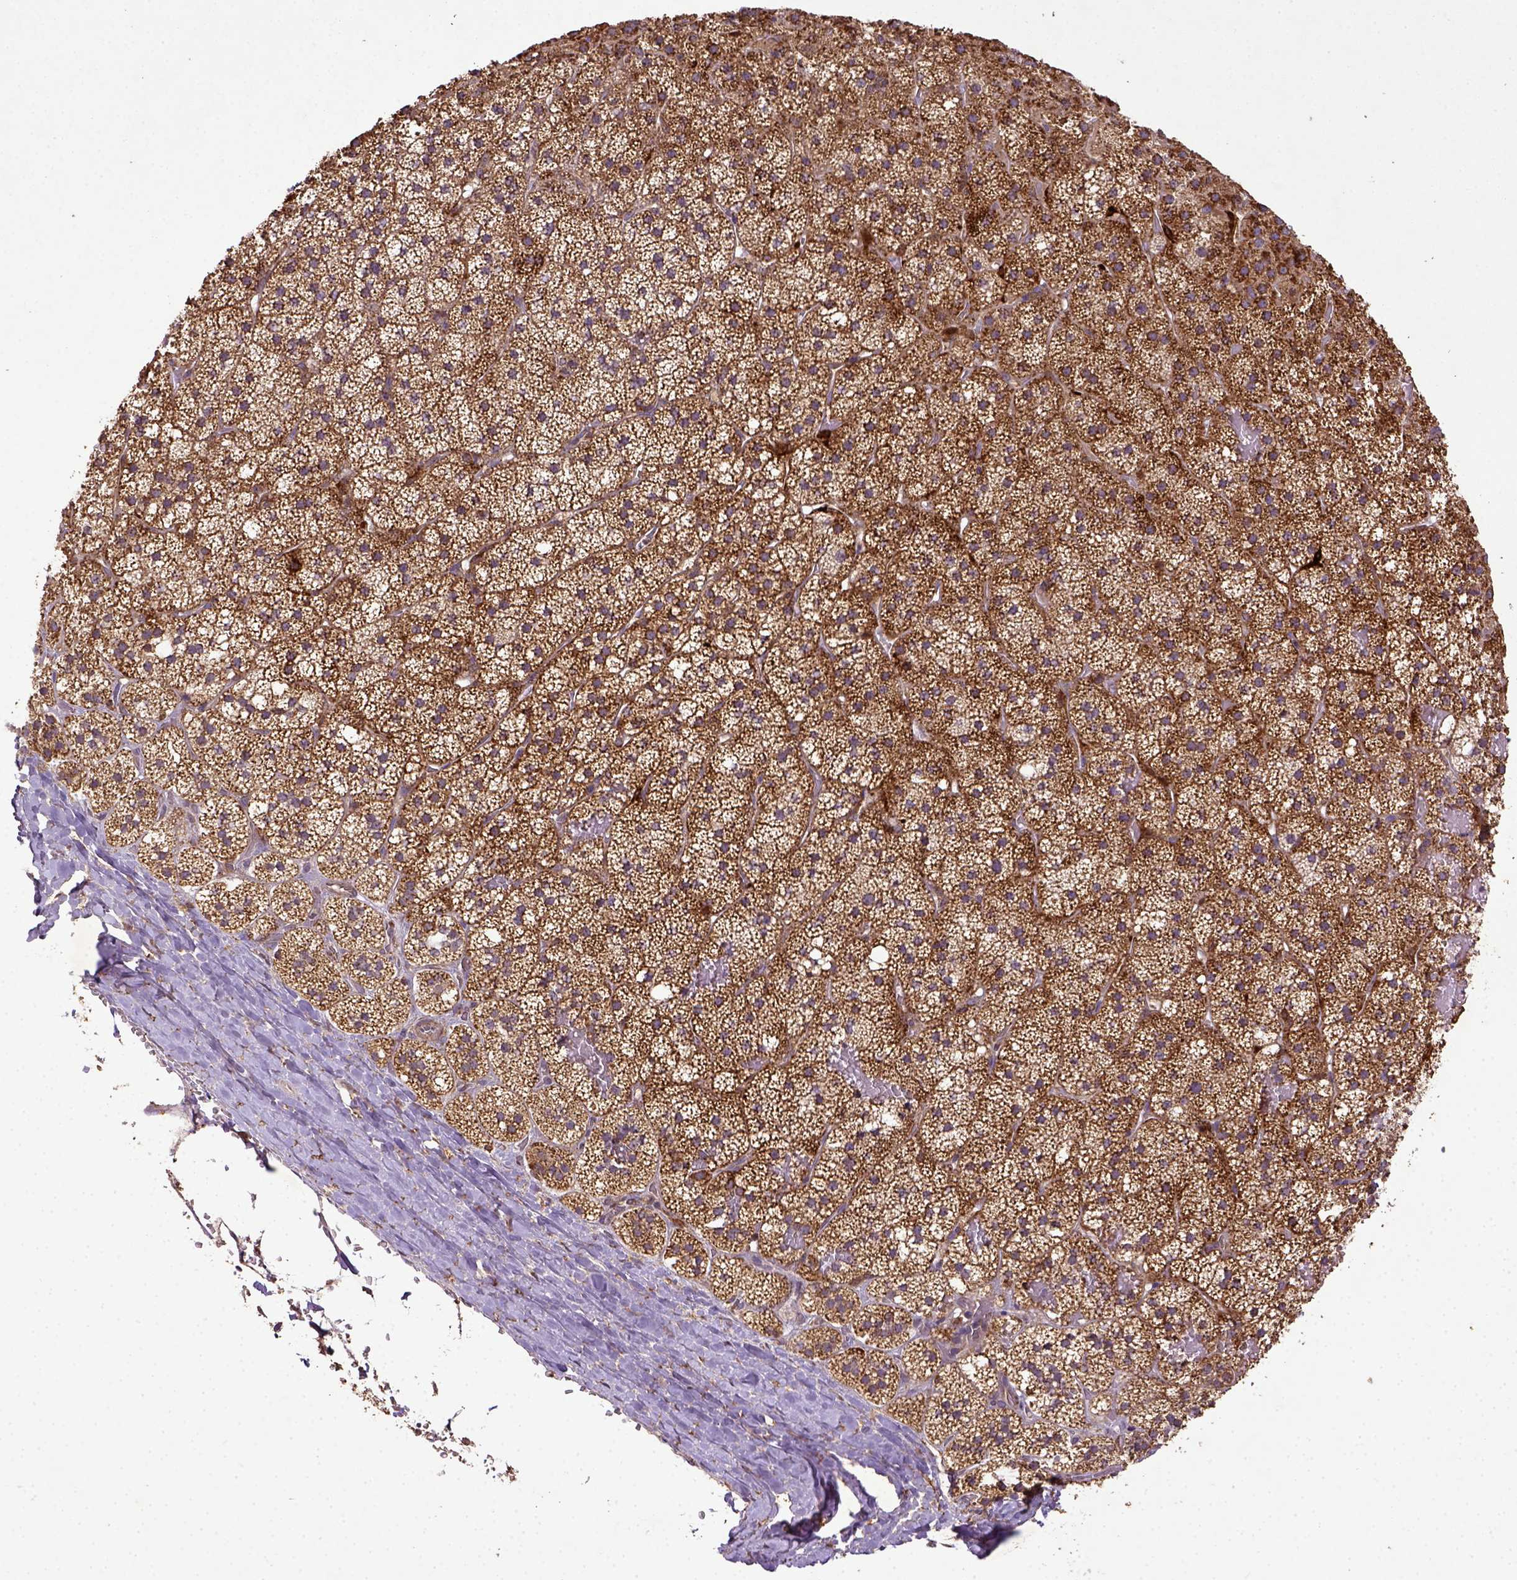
{"staining": {"intensity": "strong", "quantity": ">75%", "location": "cytoplasmic/membranous"}, "tissue": "adrenal gland", "cell_type": "Glandular cells", "image_type": "normal", "snomed": [{"axis": "morphology", "description": "Normal tissue, NOS"}, {"axis": "topography", "description": "Adrenal gland"}], "caption": "Immunohistochemistry (IHC) staining of unremarkable adrenal gland, which shows high levels of strong cytoplasmic/membranous expression in approximately >75% of glandular cells indicating strong cytoplasmic/membranous protein positivity. The staining was performed using DAB (3,3'-diaminobenzidine) (brown) for protein detection and nuclei were counterstained in hematoxylin (blue).", "gene": "MT", "patient": {"sex": "male", "age": 53}}